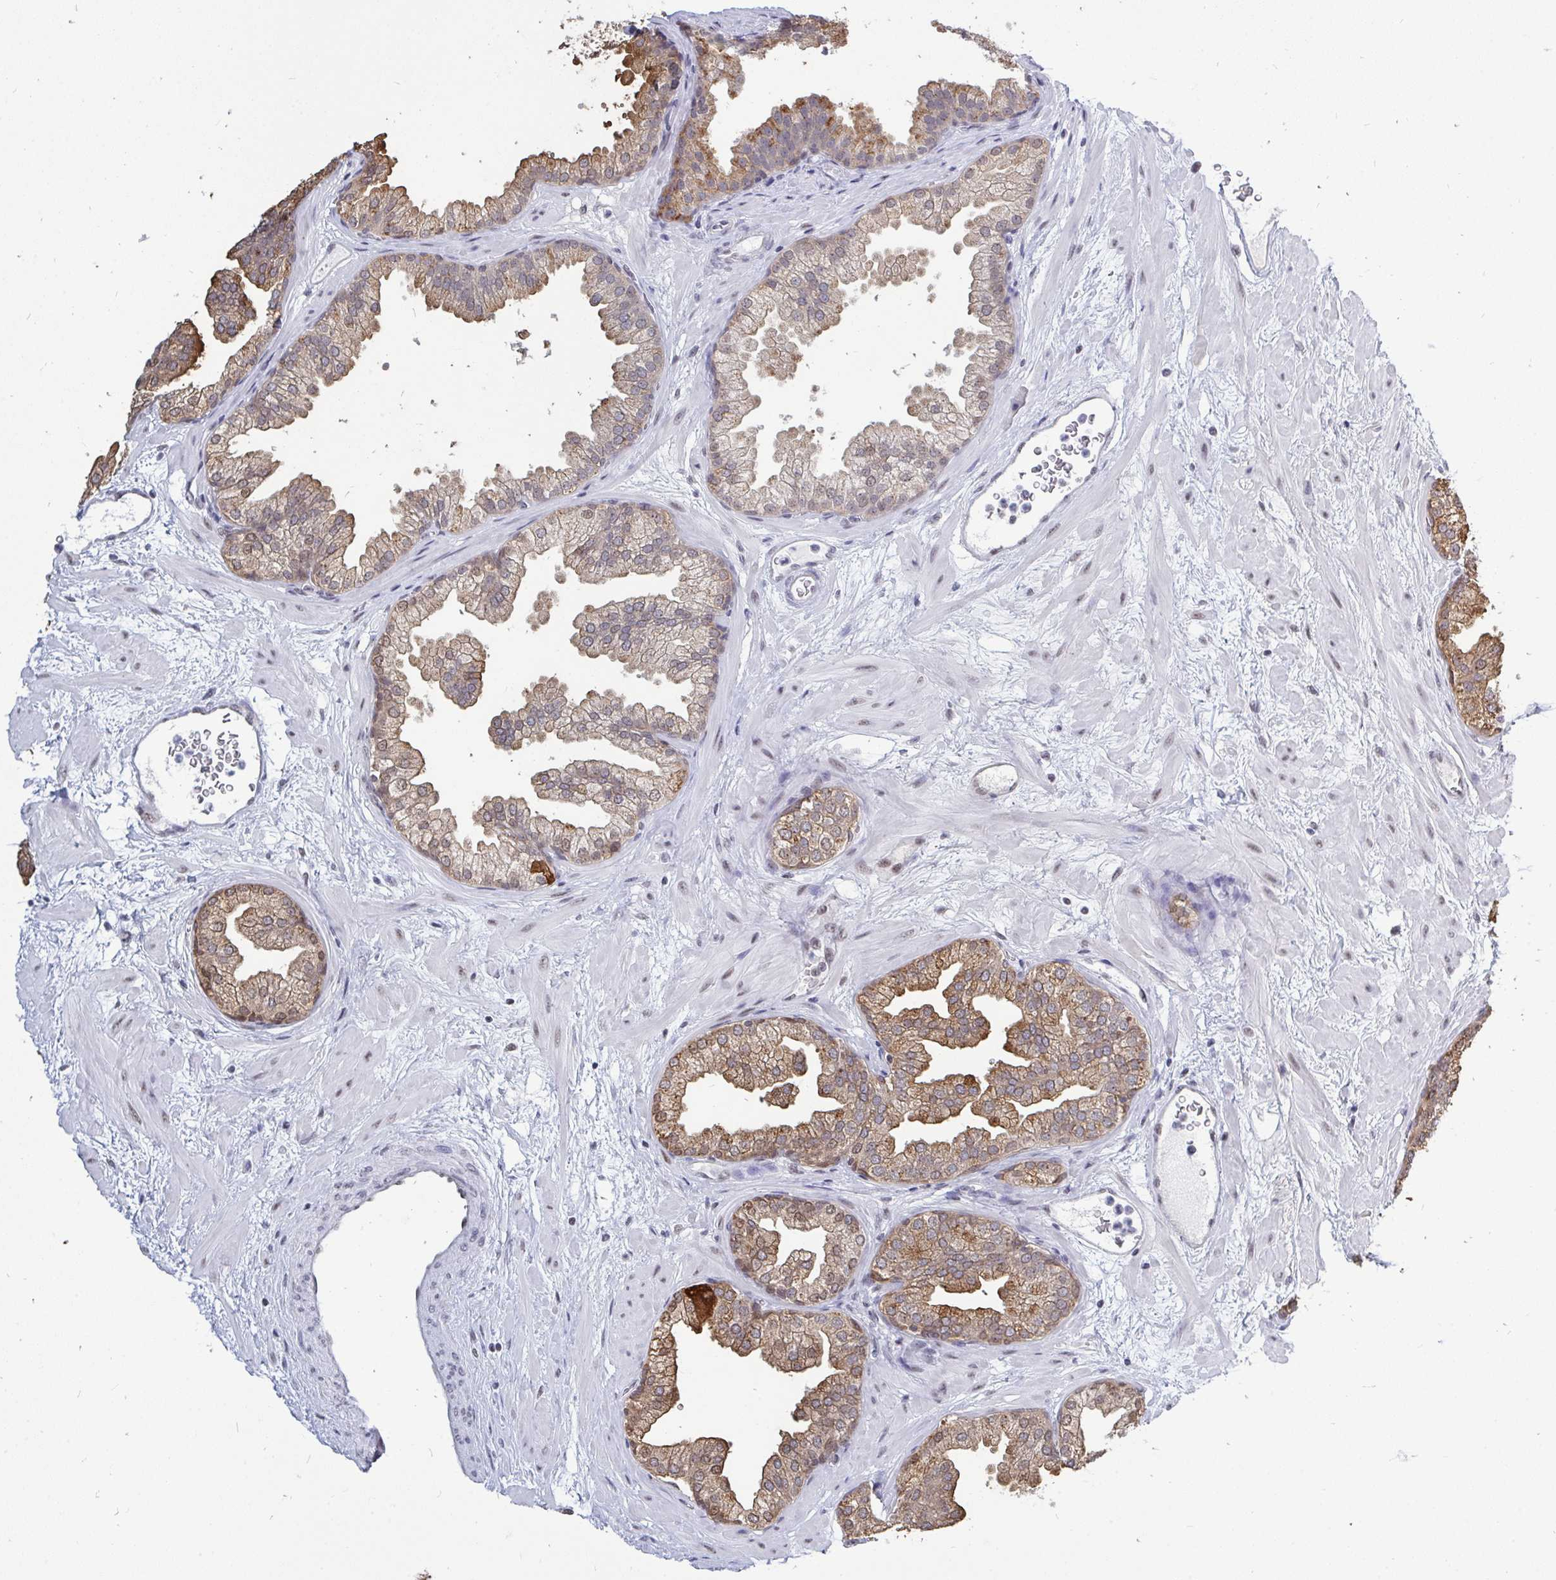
{"staining": {"intensity": "moderate", "quantity": "25%-75%", "location": "cytoplasmic/membranous,nuclear"}, "tissue": "prostate", "cell_type": "Glandular cells", "image_type": "normal", "snomed": [{"axis": "morphology", "description": "Normal tissue, NOS"}, {"axis": "topography", "description": "Prostate"}], "caption": "A medium amount of moderate cytoplasmic/membranous,nuclear positivity is present in about 25%-75% of glandular cells in benign prostate.", "gene": "TRIP12", "patient": {"sex": "male", "age": 37}}